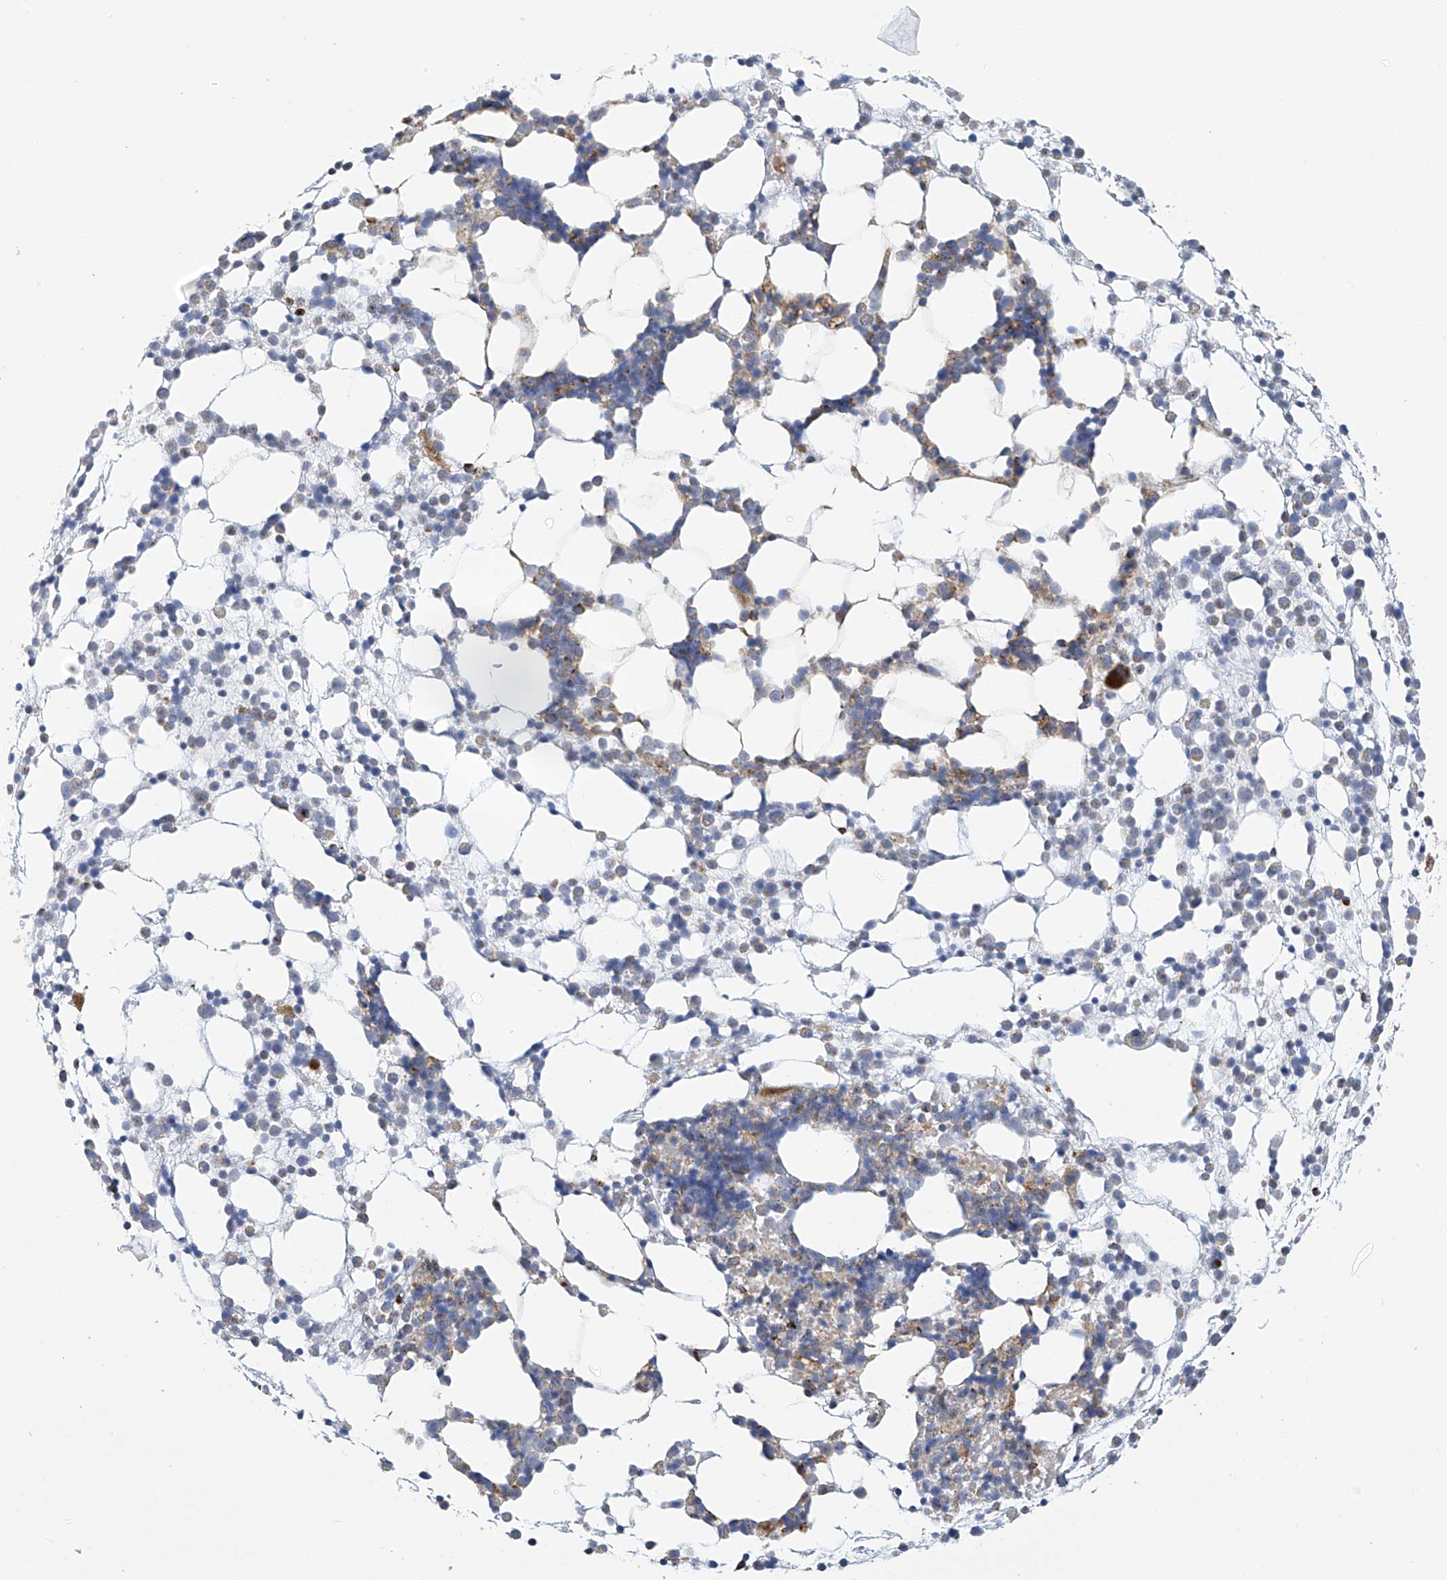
{"staining": {"intensity": "strong", "quantity": "<25%", "location": "cytoplasmic/membranous"}, "tissue": "bone marrow", "cell_type": "Hematopoietic cells", "image_type": "normal", "snomed": [{"axis": "morphology", "description": "Normal tissue, NOS"}, {"axis": "topography", "description": "Bone marrow"}], "caption": "Bone marrow stained with DAB (3,3'-diaminobenzidine) IHC displays medium levels of strong cytoplasmic/membranous staining in approximately <25% of hematopoietic cells. (IHC, brightfield microscopy, high magnification).", "gene": "ITM2B", "patient": {"sex": "female", "age": 57}}